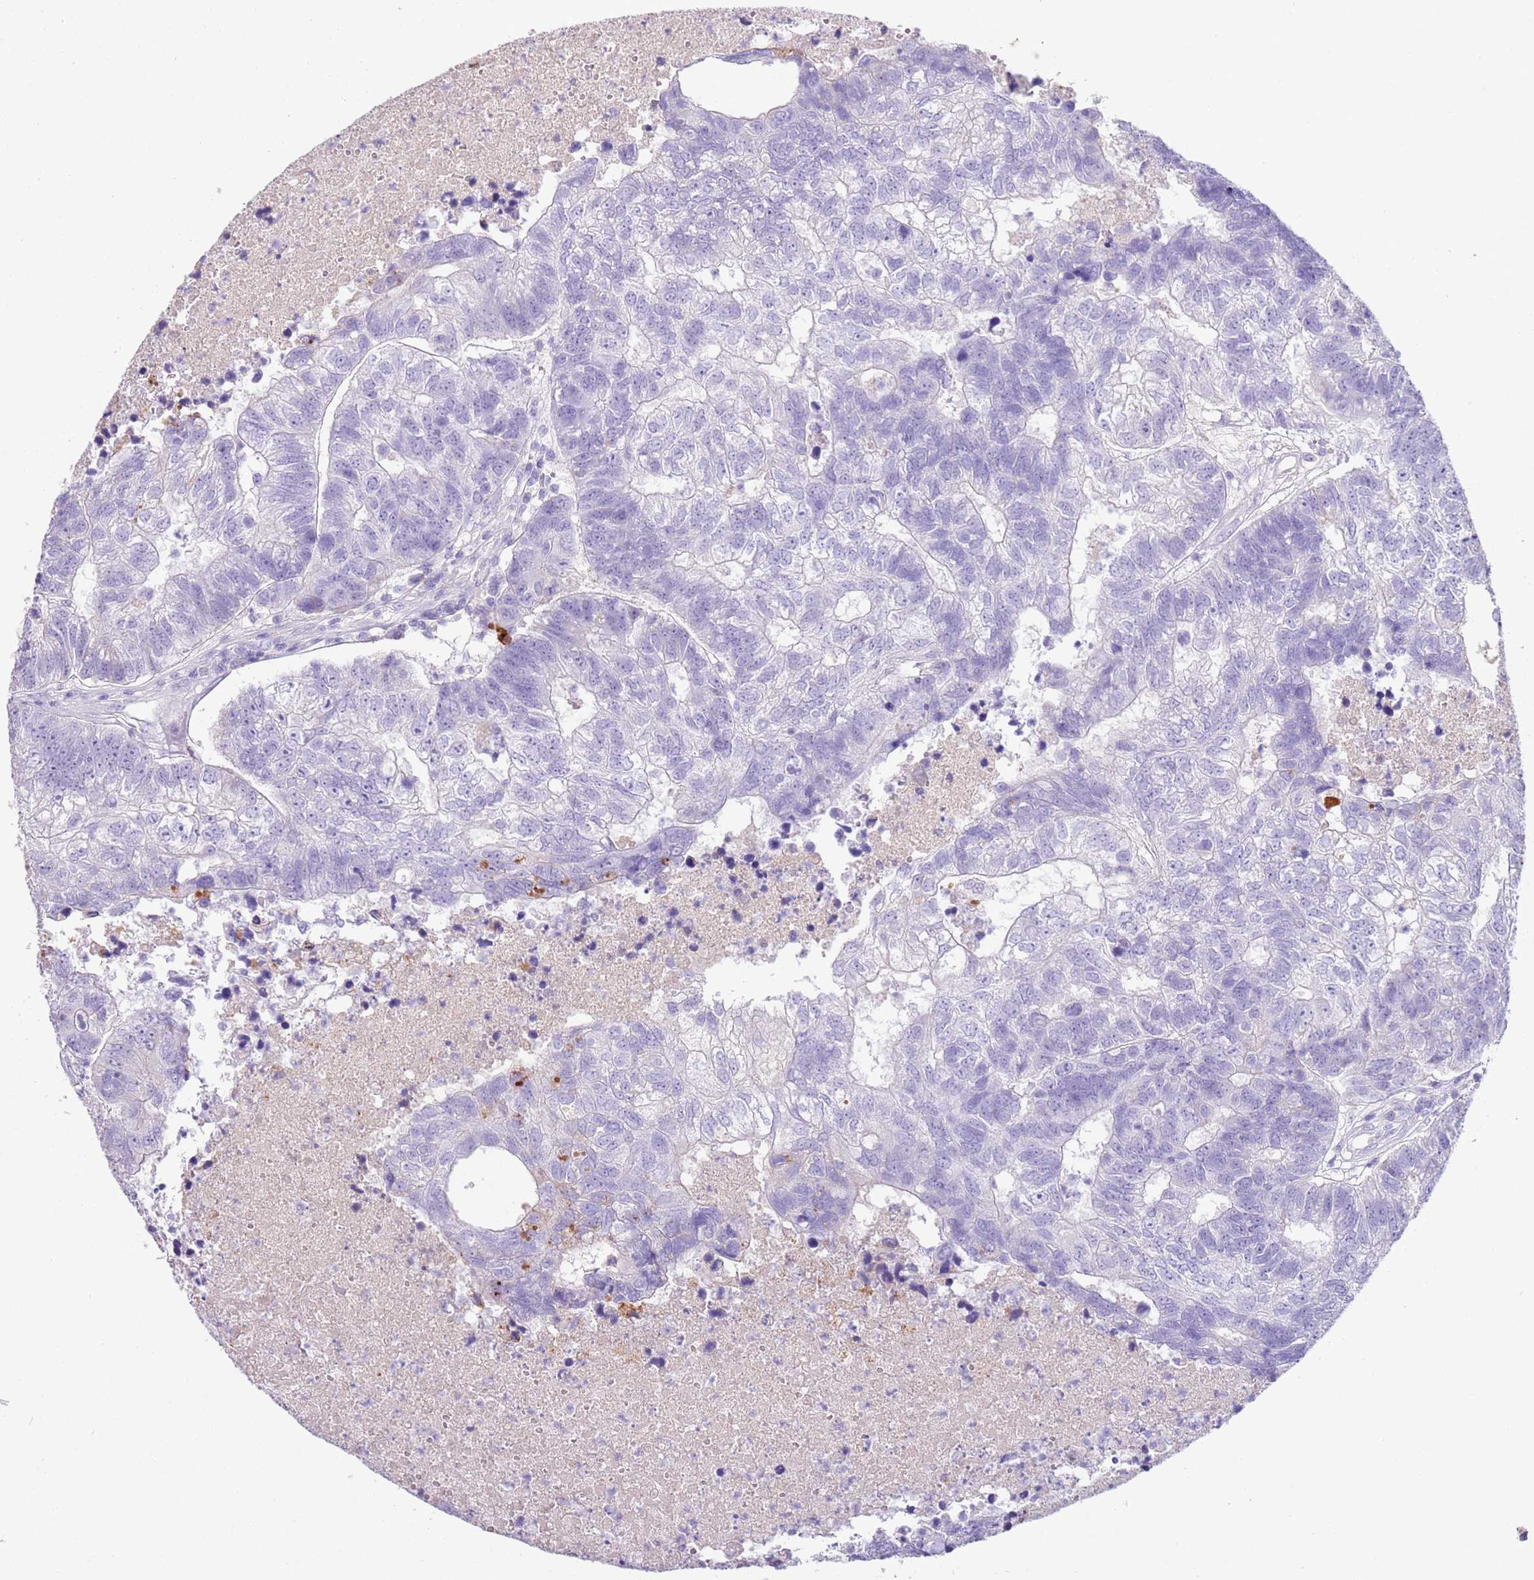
{"staining": {"intensity": "negative", "quantity": "none", "location": "none"}, "tissue": "colorectal cancer", "cell_type": "Tumor cells", "image_type": "cancer", "snomed": [{"axis": "morphology", "description": "Adenocarcinoma, NOS"}, {"axis": "topography", "description": "Colon"}], "caption": "This photomicrograph is of adenocarcinoma (colorectal) stained with immunohistochemistry to label a protein in brown with the nuclei are counter-stained blue. There is no staining in tumor cells. (DAB (3,3'-diaminobenzidine) immunohistochemistry (IHC) with hematoxylin counter stain).", "gene": "IGKV3D-11", "patient": {"sex": "female", "age": 48}}